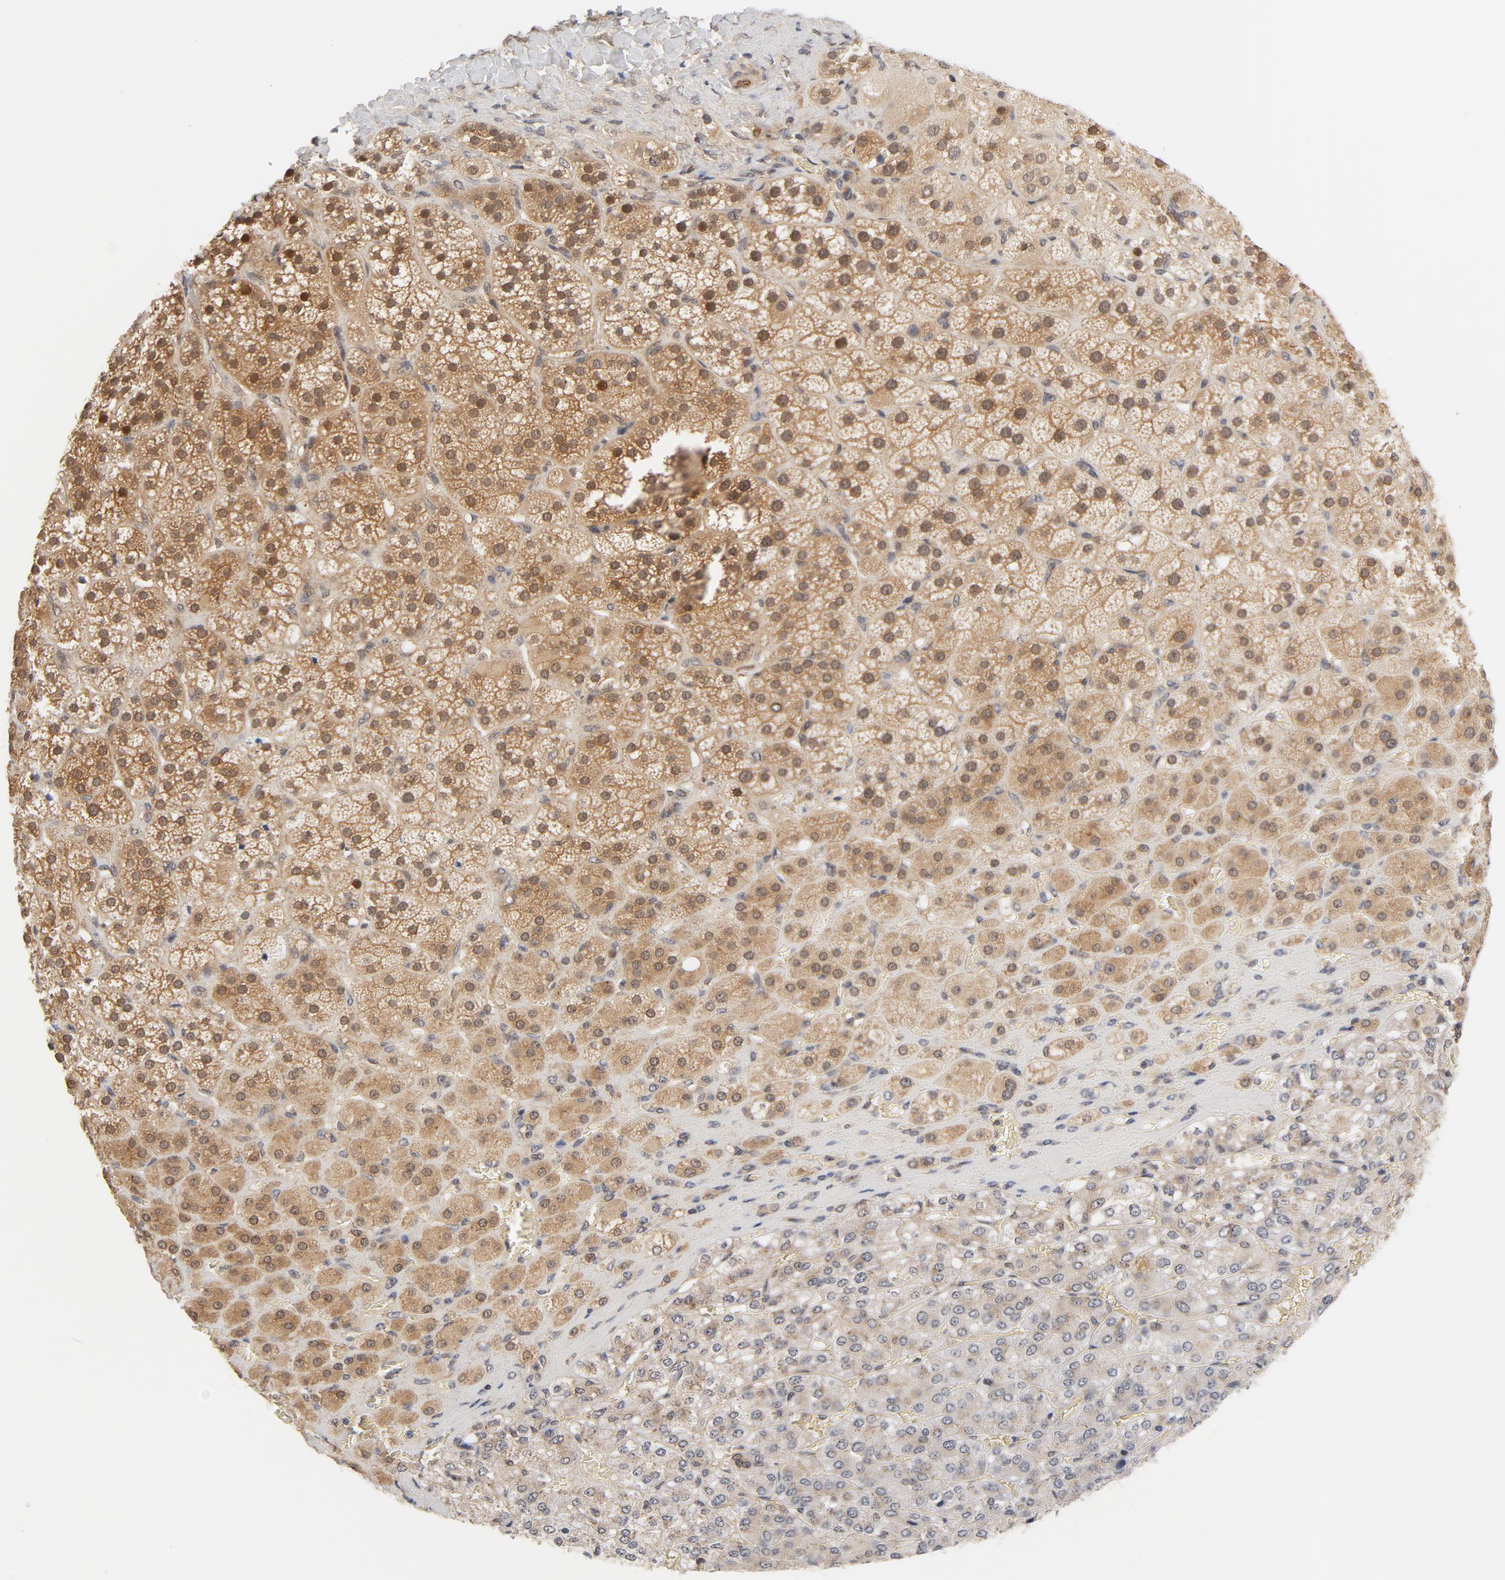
{"staining": {"intensity": "moderate", "quantity": ">75%", "location": "cytoplasmic/membranous,nuclear"}, "tissue": "adrenal gland", "cell_type": "Glandular cells", "image_type": "normal", "snomed": [{"axis": "morphology", "description": "Normal tissue, NOS"}, {"axis": "topography", "description": "Adrenal gland"}], "caption": "The photomicrograph demonstrates immunohistochemical staining of normal adrenal gland. There is moderate cytoplasmic/membranous,nuclear staining is present in about >75% of glandular cells.", "gene": "EIF4E", "patient": {"sex": "female", "age": 71}}